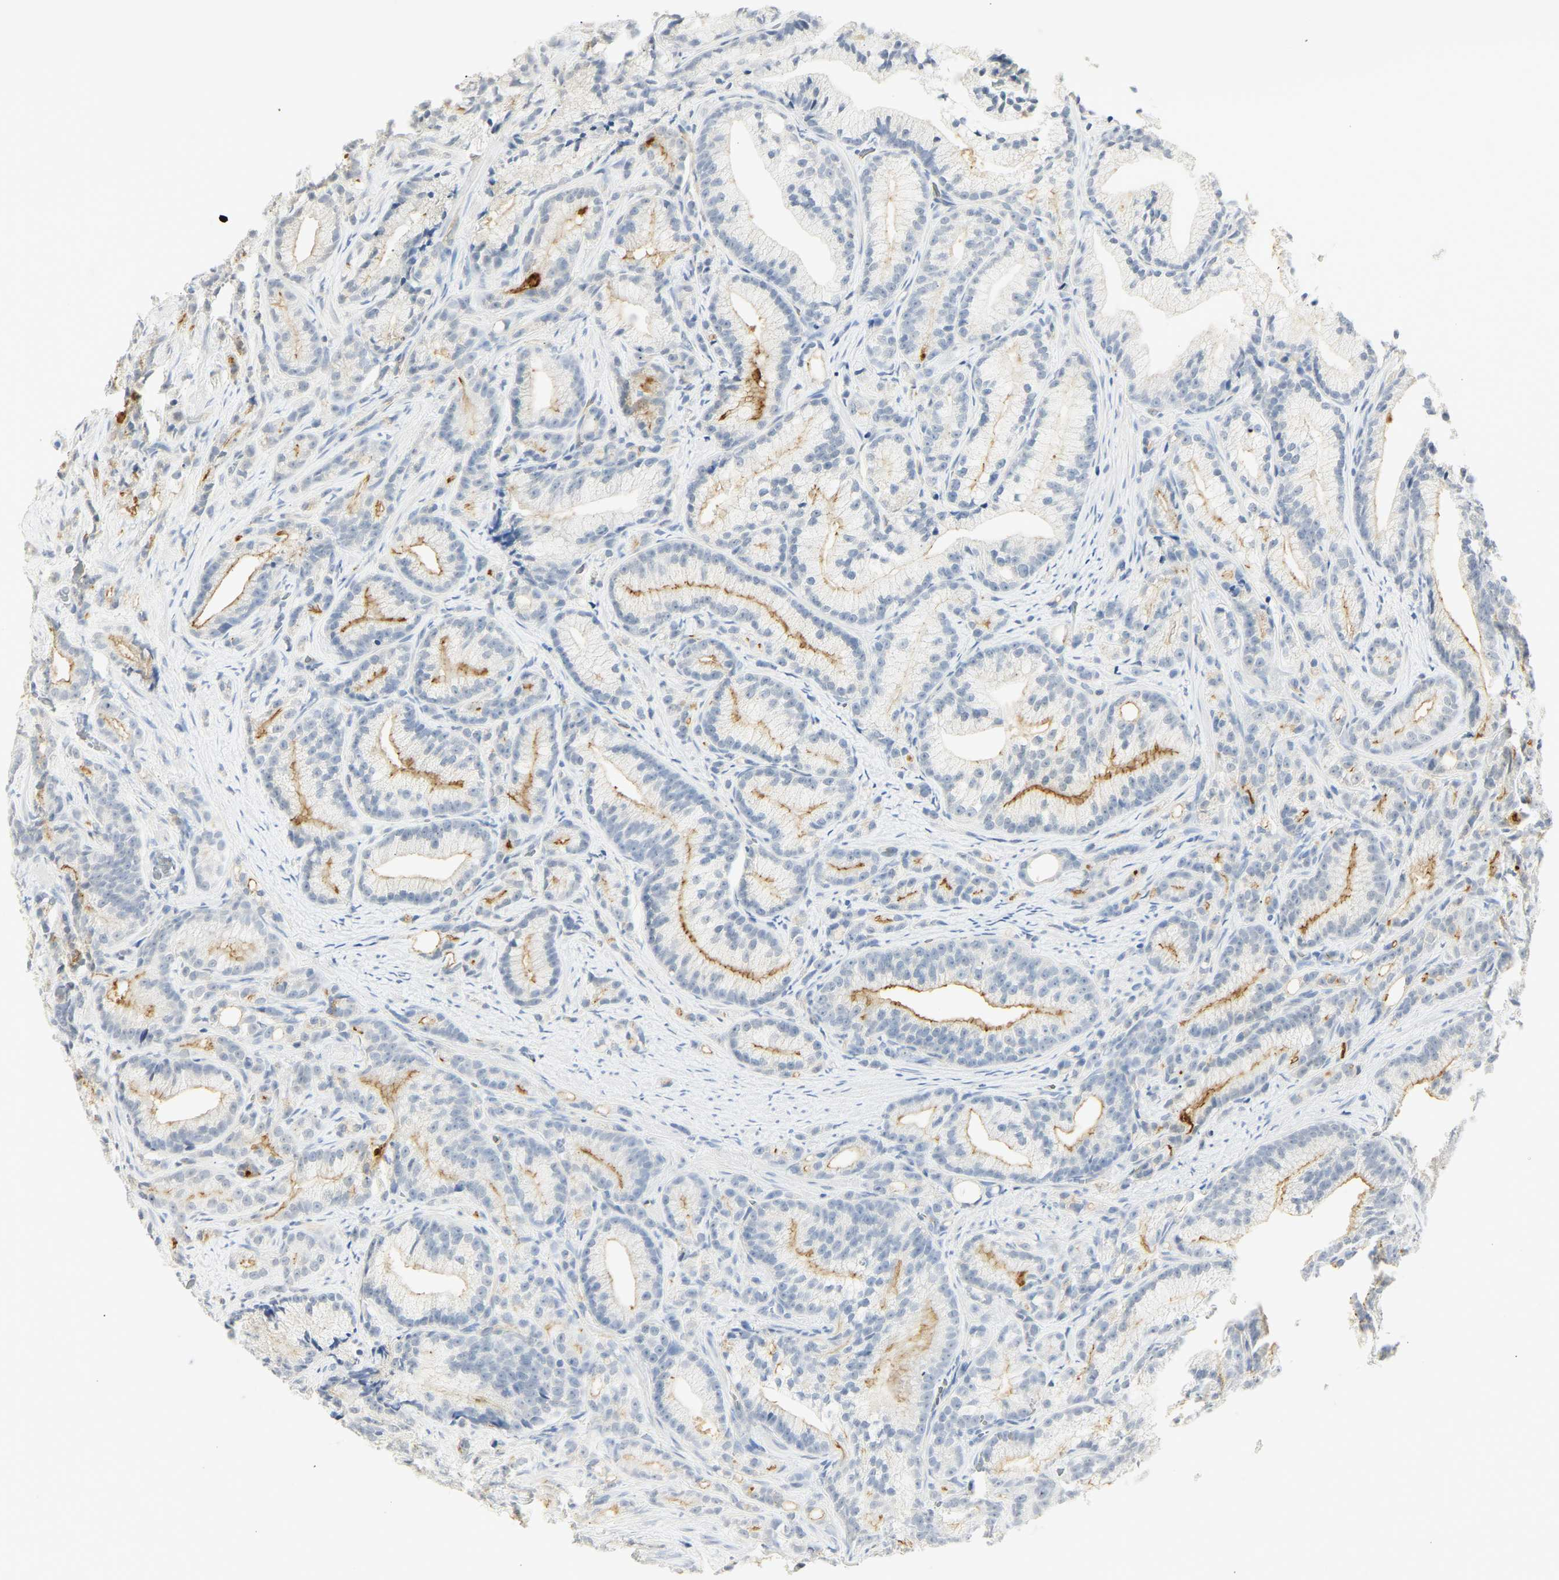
{"staining": {"intensity": "moderate", "quantity": "25%-75%", "location": "cytoplasmic/membranous"}, "tissue": "prostate cancer", "cell_type": "Tumor cells", "image_type": "cancer", "snomed": [{"axis": "morphology", "description": "Adenocarcinoma, Low grade"}, {"axis": "topography", "description": "Prostate"}], "caption": "Immunohistochemical staining of prostate adenocarcinoma (low-grade) demonstrates moderate cytoplasmic/membranous protein expression in about 25%-75% of tumor cells.", "gene": "CEACAM5", "patient": {"sex": "male", "age": 89}}